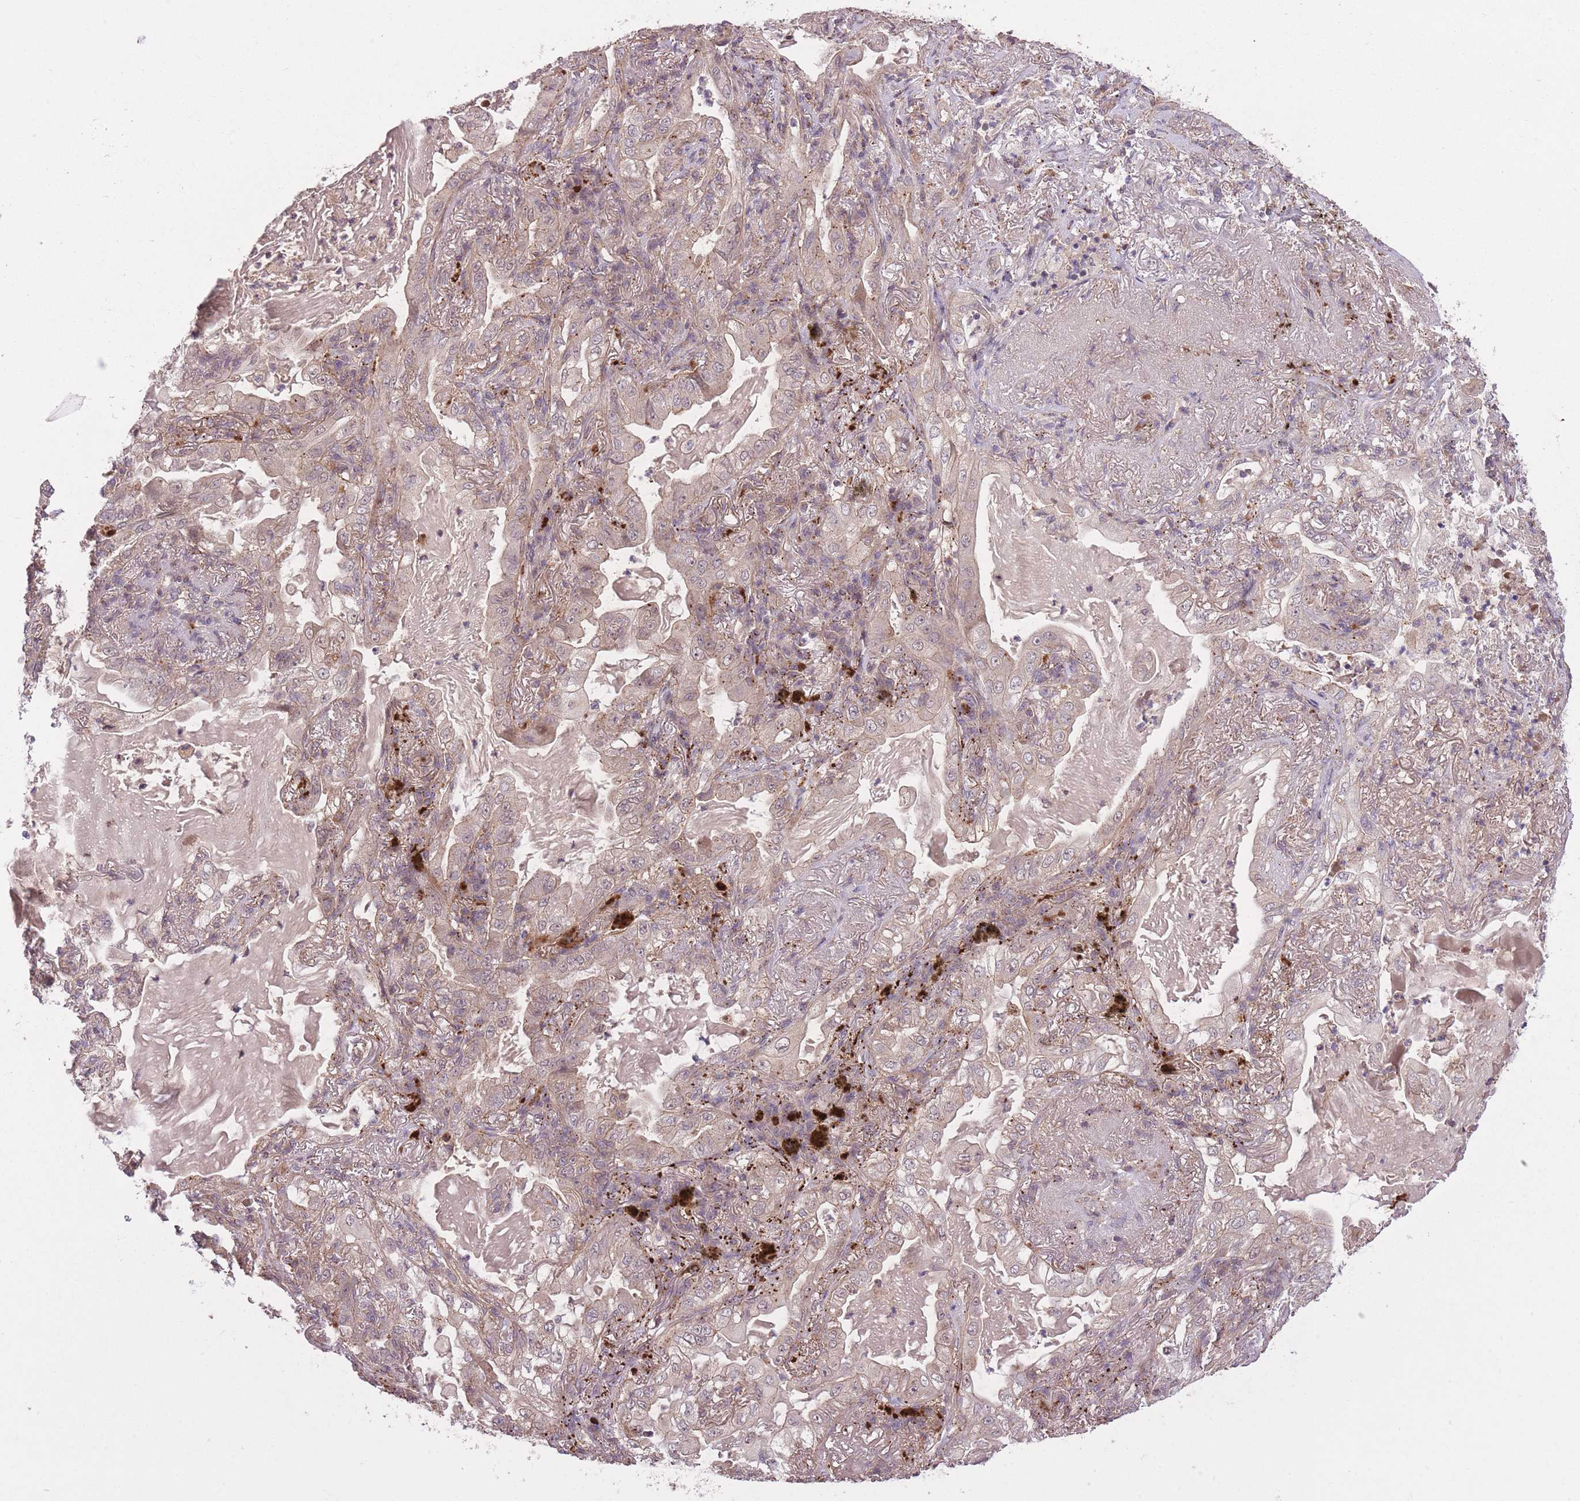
{"staining": {"intensity": "strong", "quantity": "<25%", "location": "cytoplasmic/membranous"}, "tissue": "lung cancer", "cell_type": "Tumor cells", "image_type": "cancer", "snomed": [{"axis": "morphology", "description": "Adenocarcinoma, NOS"}, {"axis": "topography", "description": "Lung"}], "caption": "The photomicrograph demonstrates staining of lung cancer, revealing strong cytoplasmic/membranous protein positivity (brown color) within tumor cells.", "gene": "POLR3F", "patient": {"sex": "female", "age": 73}}